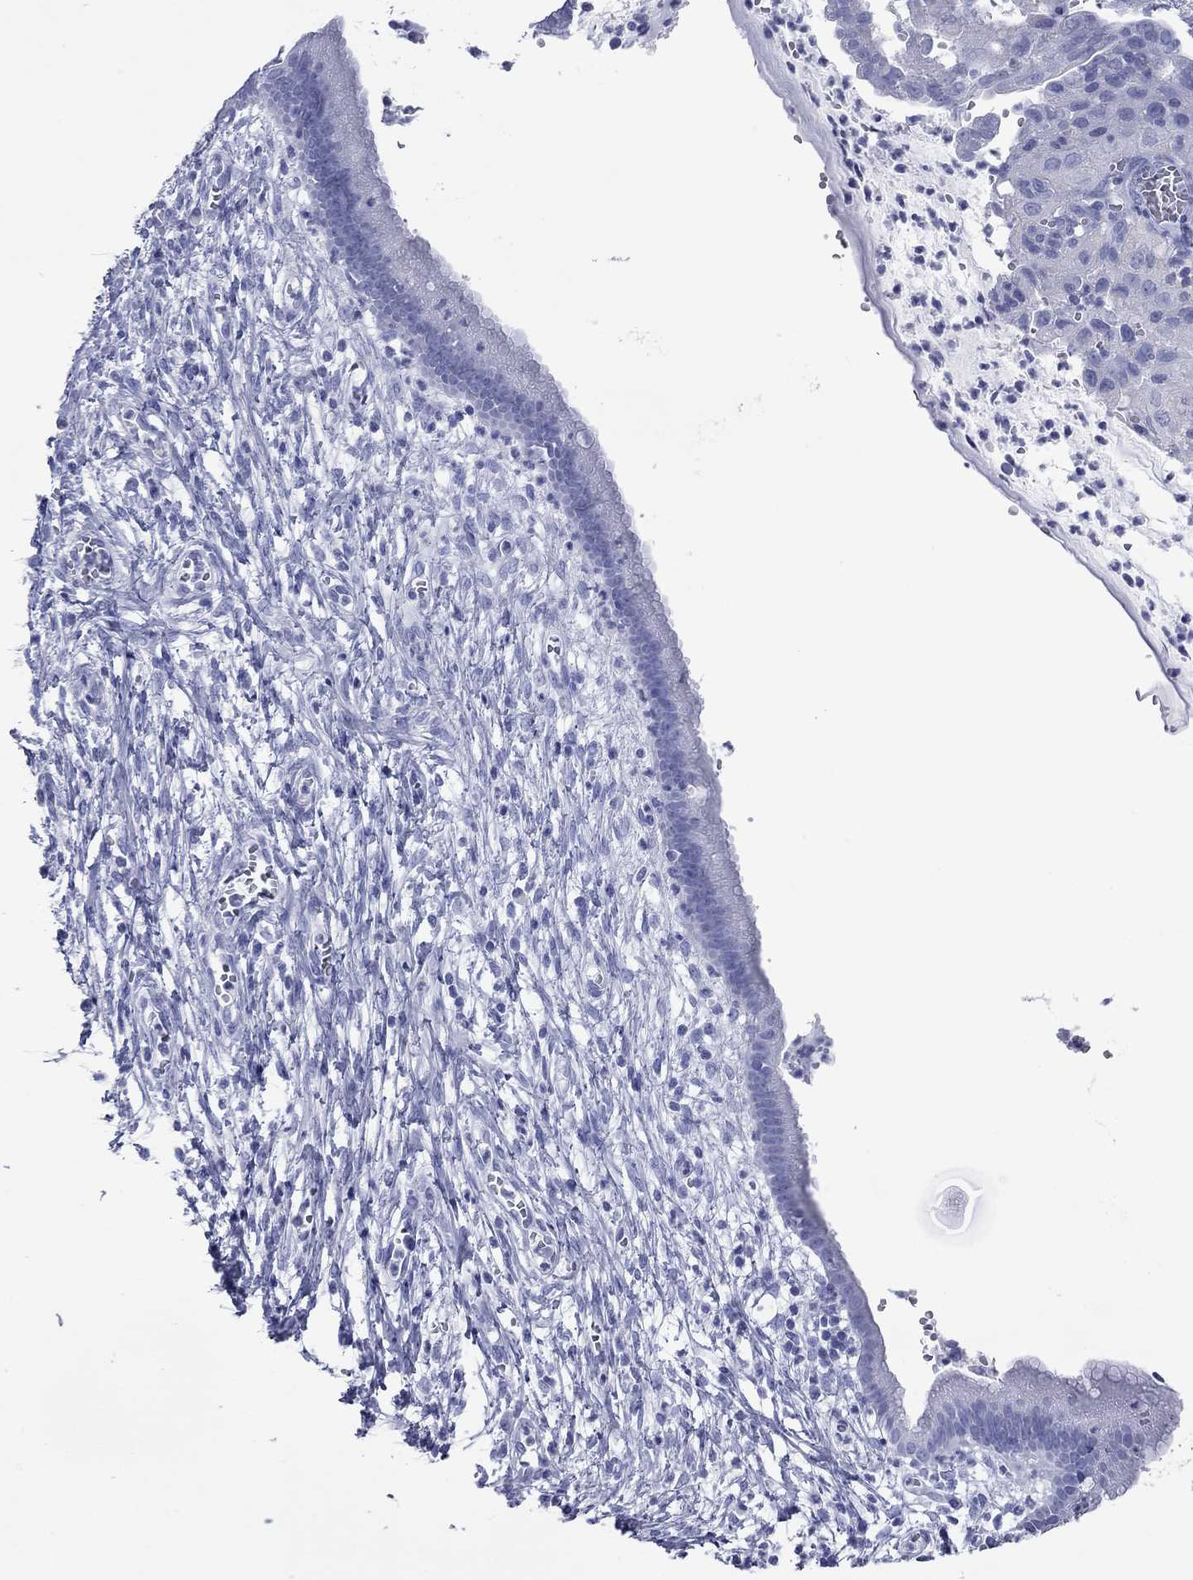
{"staining": {"intensity": "negative", "quantity": "none", "location": "none"}, "tissue": "cervical cancer", "cell_type": "Tumor cells", "image_type": "cancer", "snomed": [{"axis": "morphology", "description": "Squamous cell carcinoma, NOS"}, {"axis": "topography", "description": "Cervix"}], "caption": "Image shows no significant protein staining in tumor cells of squamous cell carcinoma (cervical). Nuclei are stained in blue.", "gene": "ACTL7B", "patient": {"sex": "female", "age": 32}}